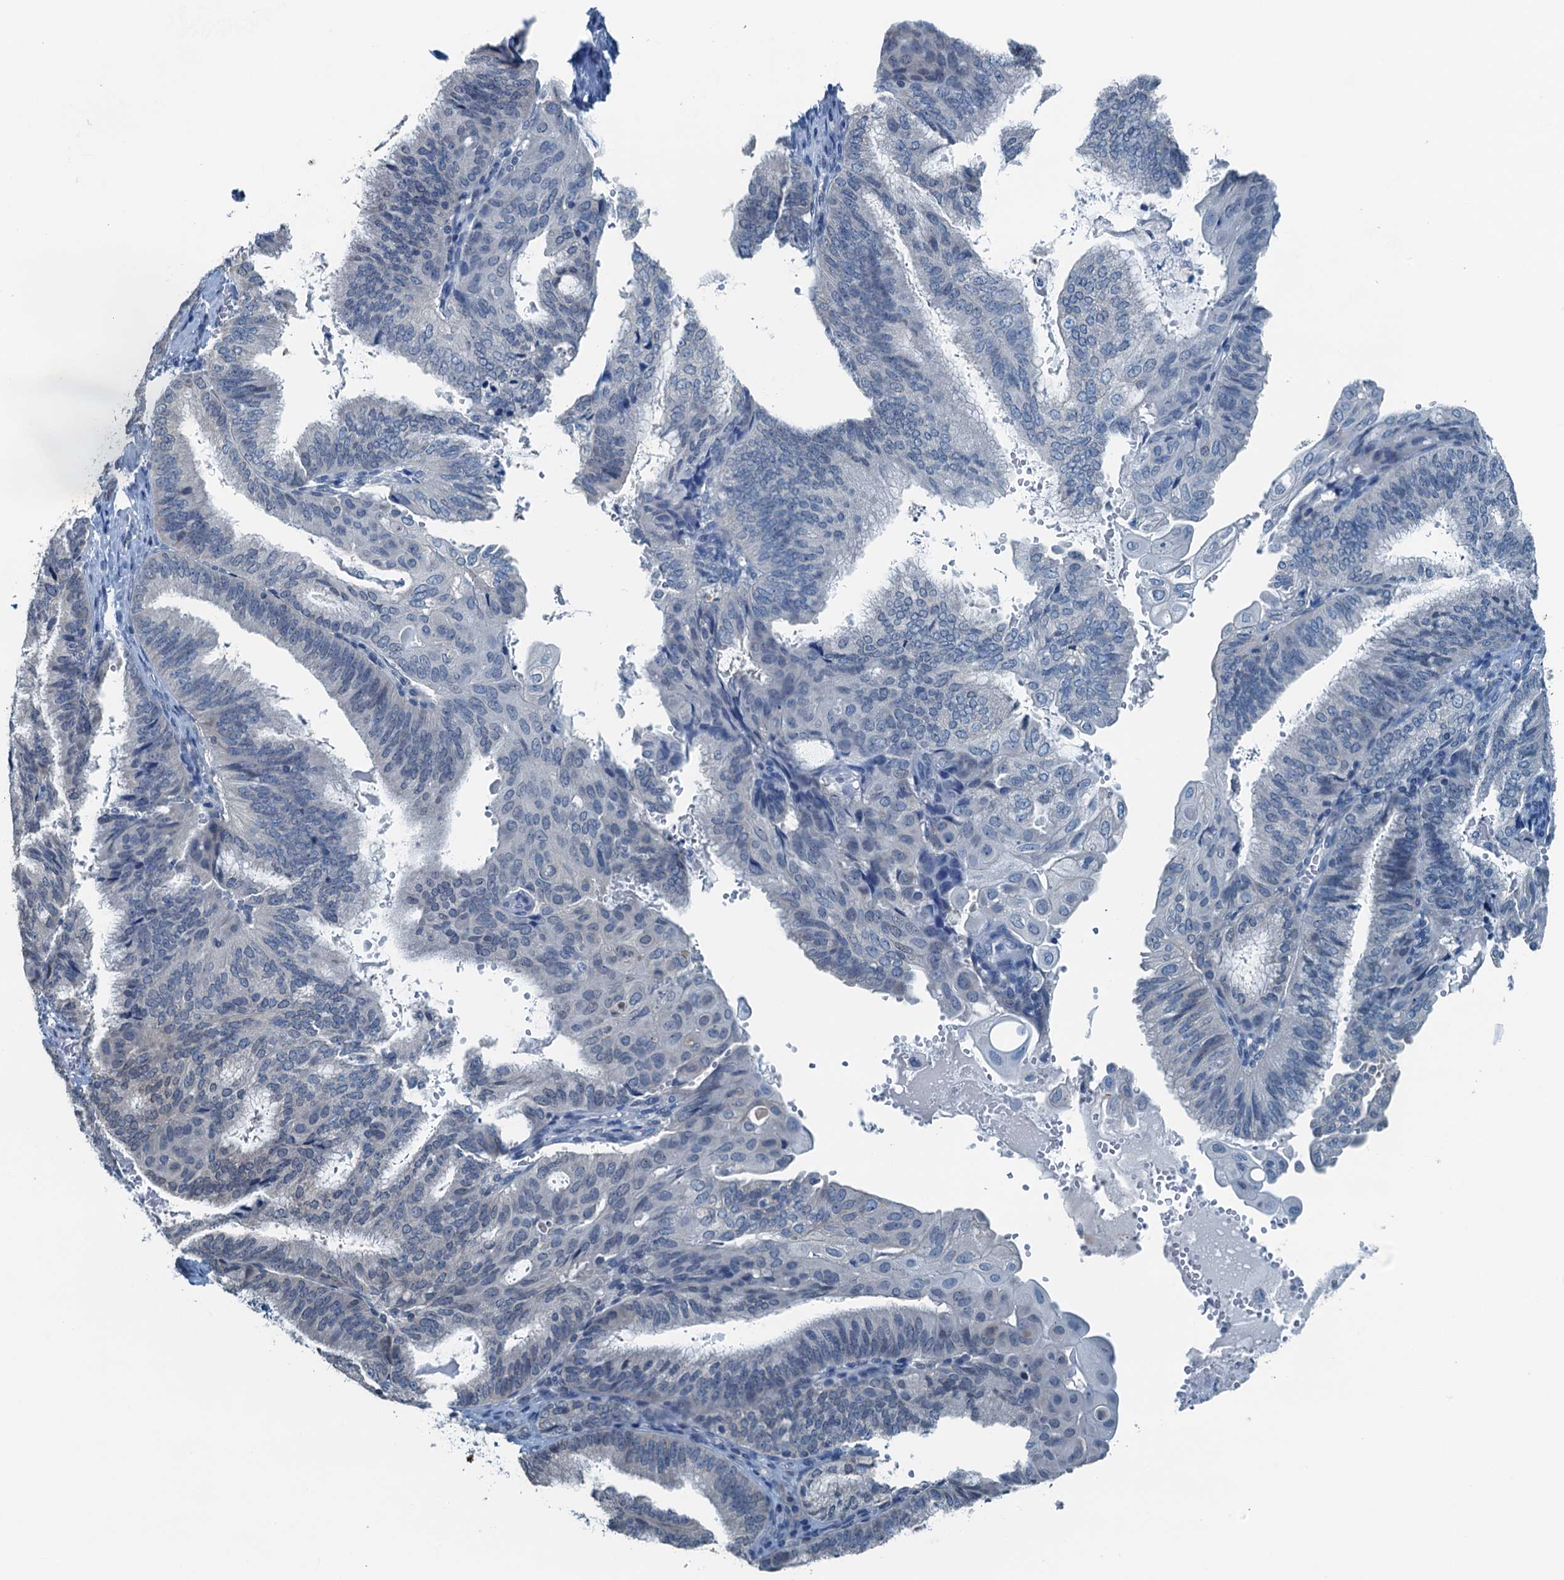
{"staining": {"intensity": "negative", "quantity": "none", "location": "none"}, "tissue": "endometrial cancer", "cell_type": "Tumor cells", "image_type": "cancer", "snomed": [{"axis": "morphology", "description": "Adenocarcinoma, NOS"}, {"axis": "topography", "description": "Endometrium"}], "caption": "Tumor cells are negative for brown protein staining in endometrial cancer (adenocarcinoma).", "gene": "C11orf54", "patient": {"sex": "female", "age": 49}}